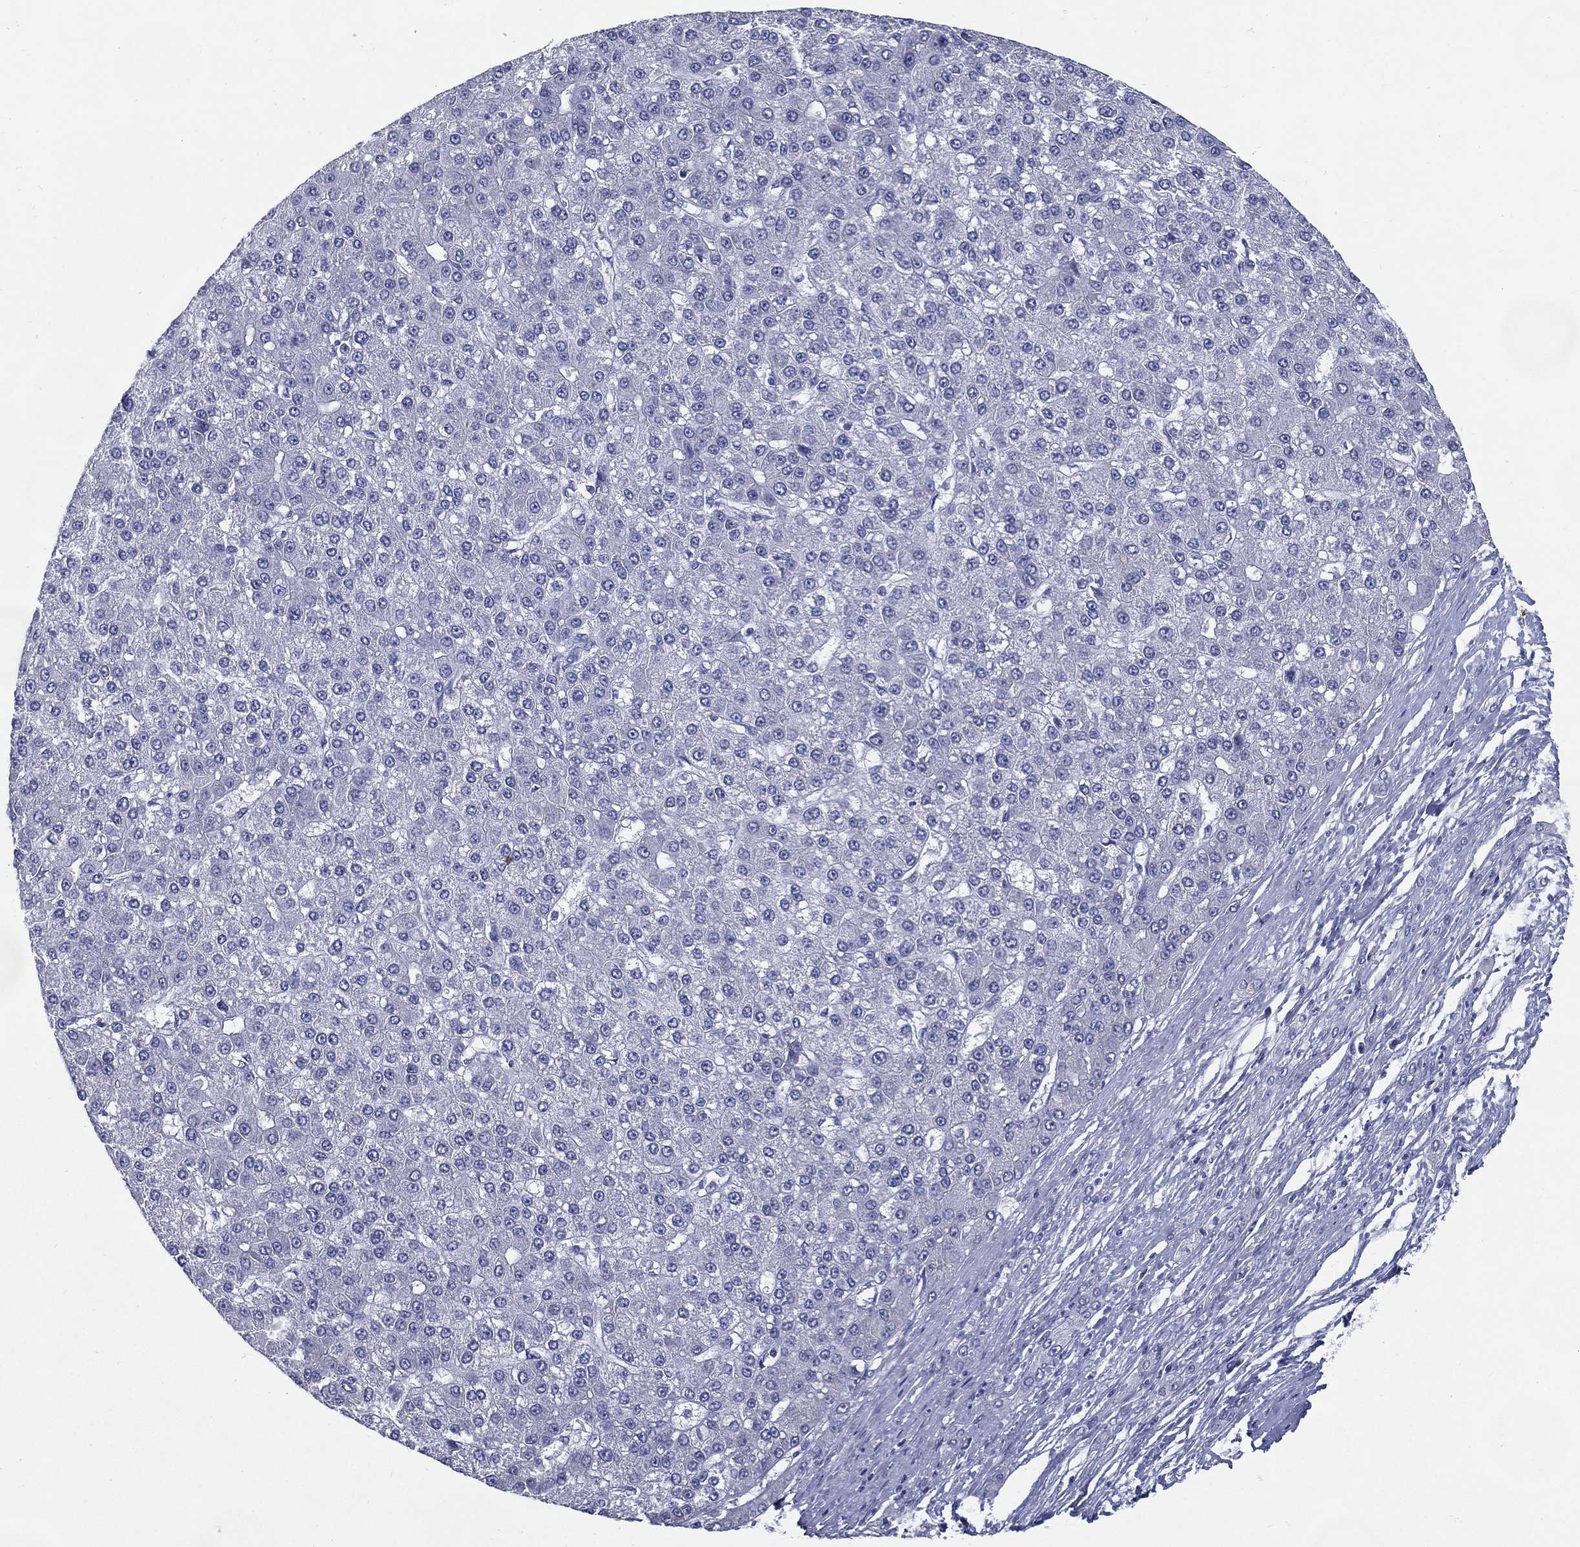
{"staining": {"intensity": "negative", "quantity": "none", "location": "none"}, "tissue": "liver cancer", "cell_type": "Tumor cells", "image_type": "cancer", "snomed": [{"axis": "morphology", "description": "Carcinoma, Hepatocellular, NOS"}, {"axis": "topography", "description": "Liver"}], "caption": "Tumor cells show no significant protein expression in liver cancer.", "gene": "C19orf18", "patient": {"sex": "male", "age": 67}}